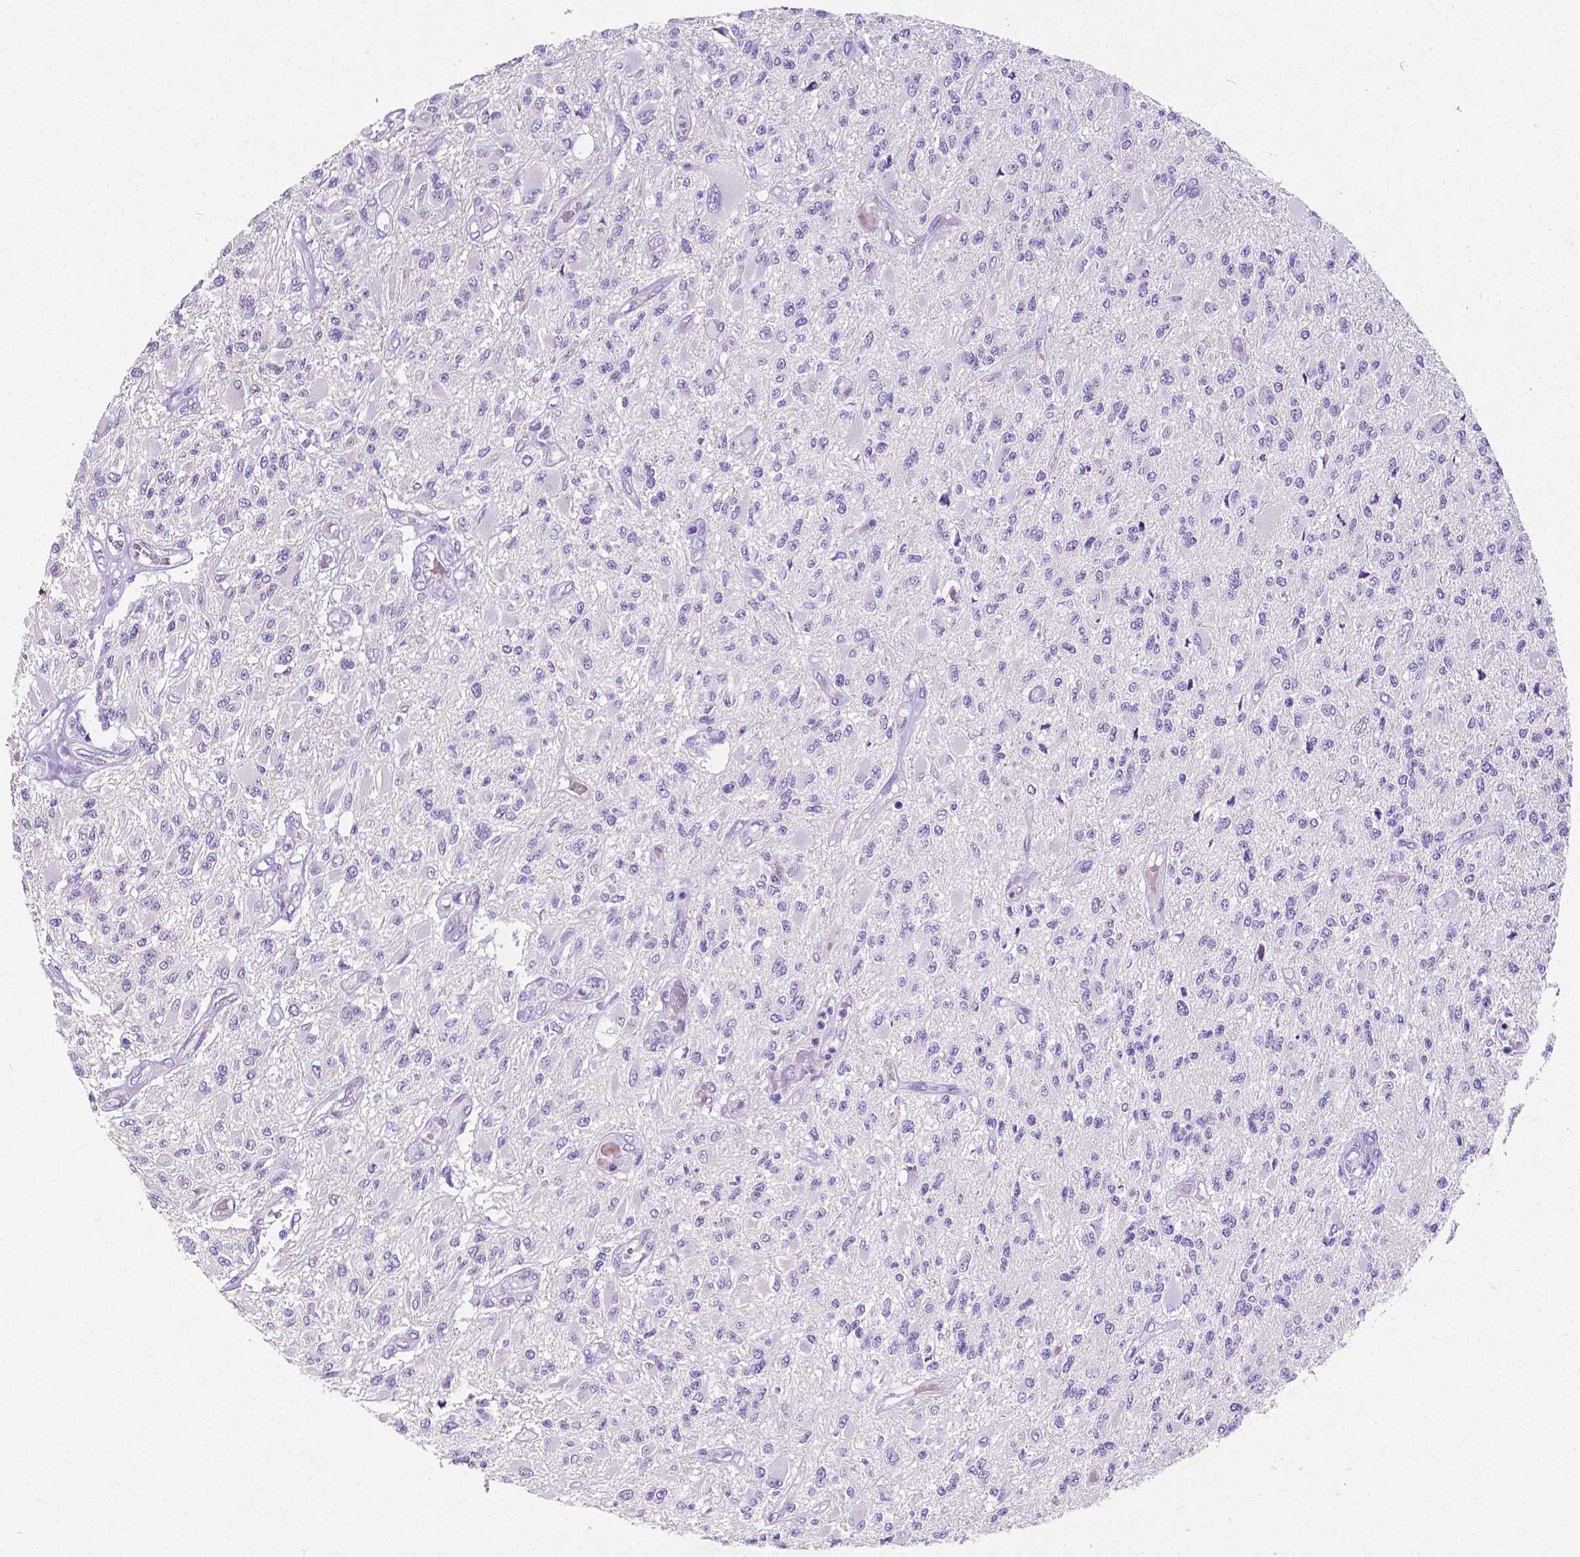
{"staining": {"intensity": "negative", "quantity": "none", "location": "none"}, "tissue": "glioma", "cell_type": "Tumor cells", "image_type": "cancer", "snomed": [{"axis": "morphology", "description": "Glioma, malignant, High grade"}, {"axis": "topography", "description": "Brain"}], "caption": "Tumor cells are negative for protein expression in human glioma.", "gene": "SATB2", "patient": {"sex": "female", "age": 63}}